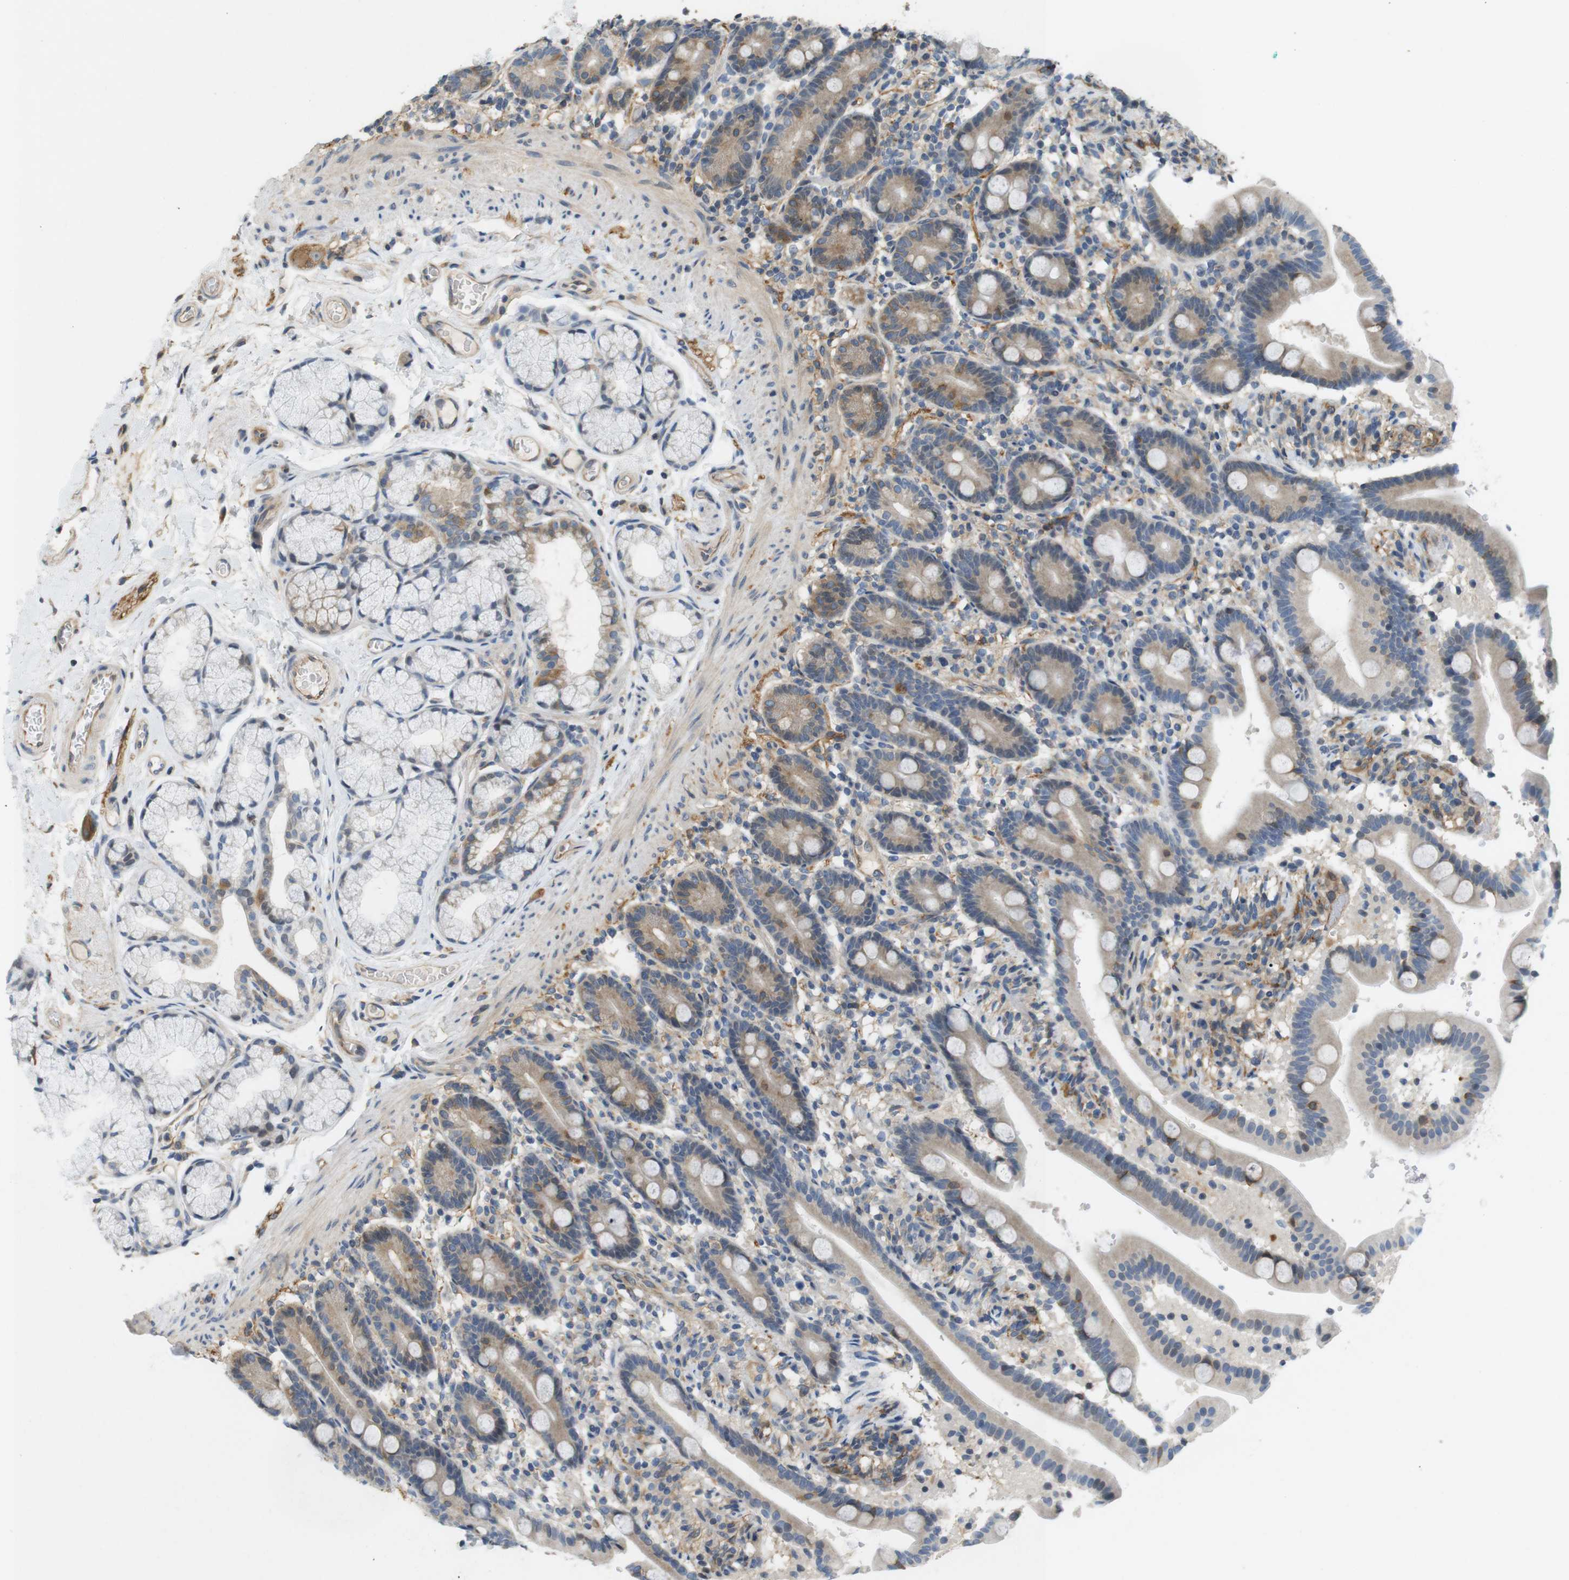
{"staining": {"intensity": "weak", "quantity": "25%-75%", "location": "cytoplasmic/membranous"}, "tissue": "duodenum", "cell_type": "Glandular cells", "image_type": "normal", "snomed": [{"axis": "morphology", "description": "Normal tissue, NOS"}, {"axis": "topography", "description": "Duodenum"}], "caption": "About 25%-75% of glandular cells in unremarkable duodenum exhibit weak cytoplasmic/membranous protein positivity as visualized by brown immunohistochemical staining.", "gene": "PCDH10", "patient": {"sex": "male", "age": 54}}